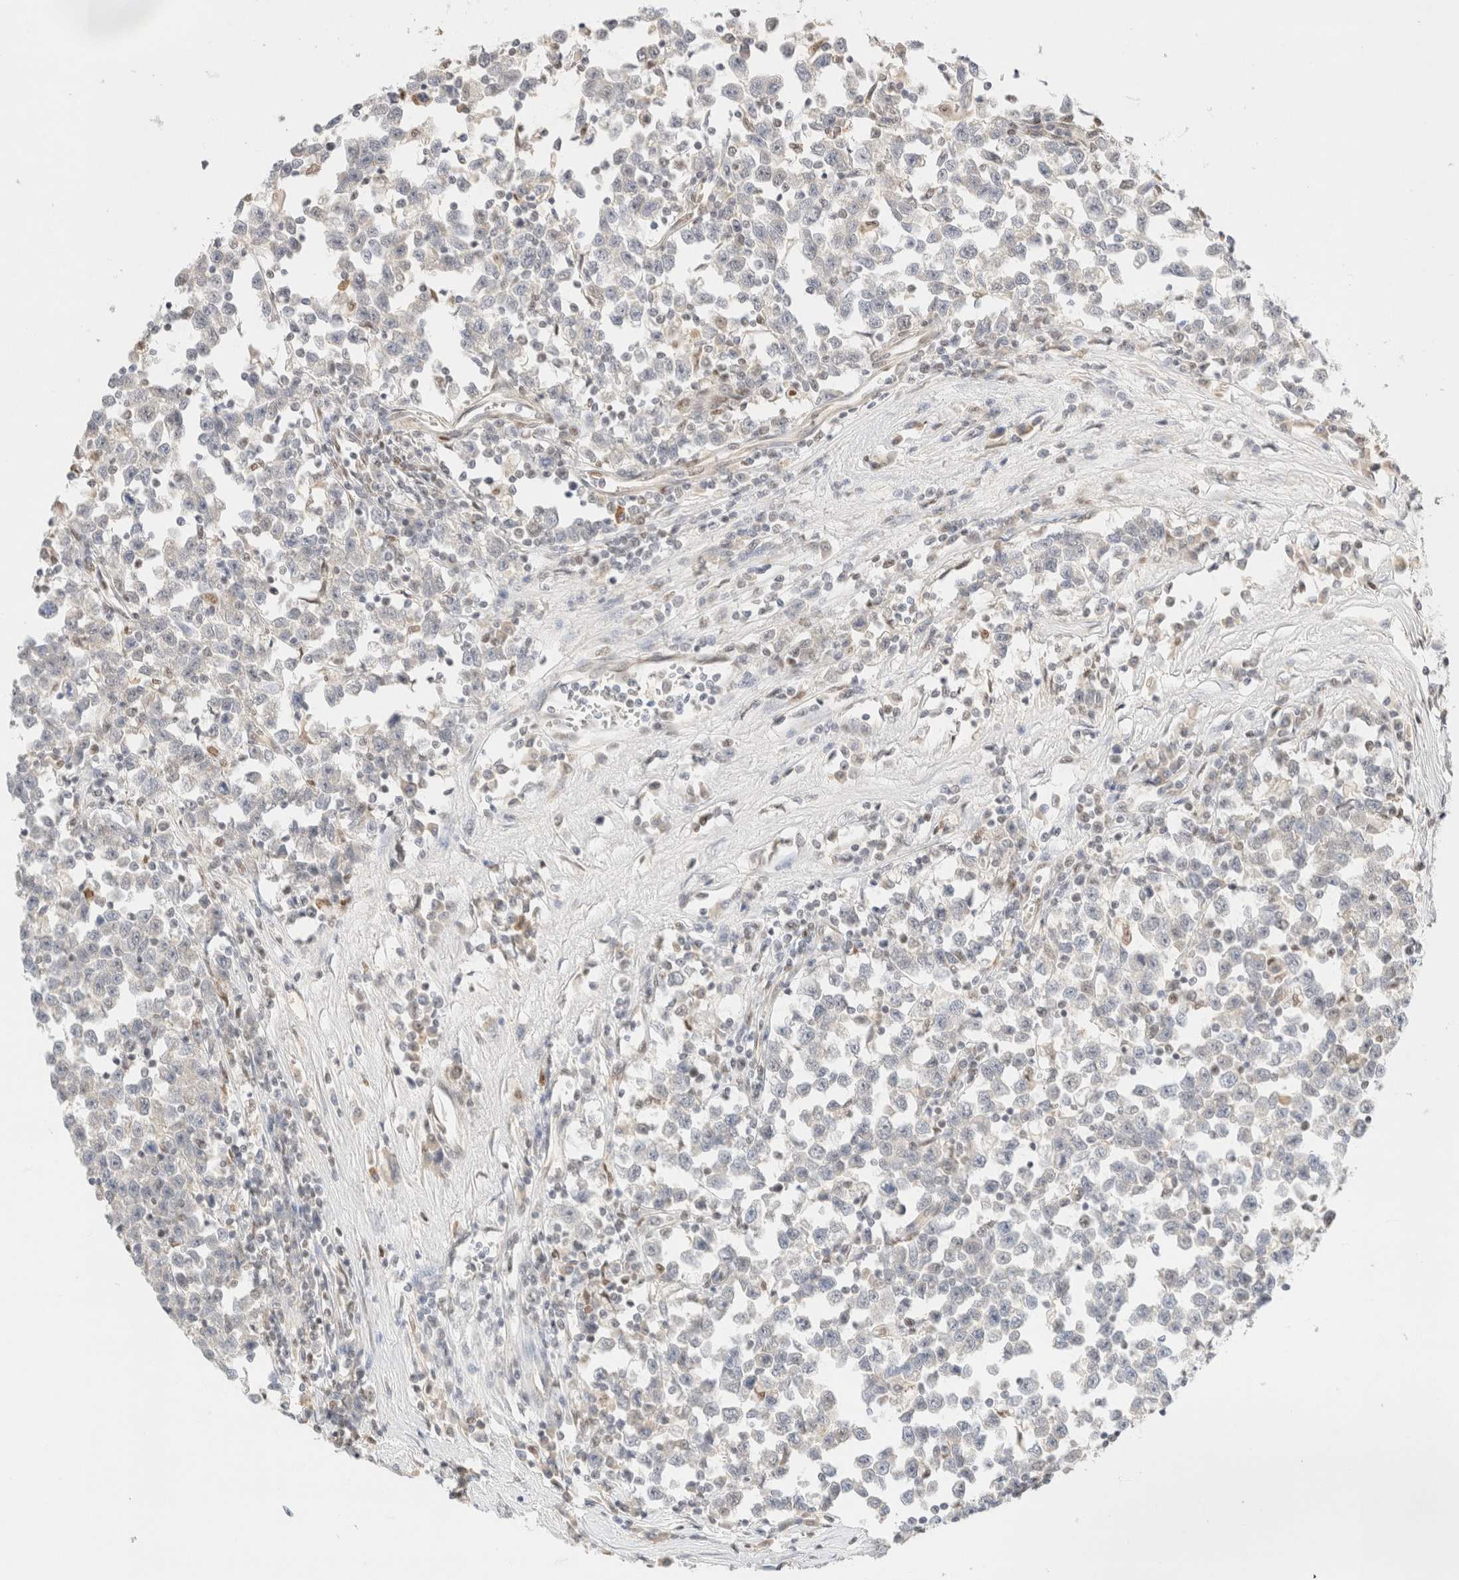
{"staining": {"intensity": "negative", "quantity": "none", "location": "none"}, "tissue": "testis cancer", "cell_type": "Tumor cells", "image_type": "cancer", "snomed": [{"axis": "morphology", "description": "Seminoma, NOS"}, {"axis": "topography", "description": "Testis"}], "caption": "Human testis cancer stained for a protein using immunohistochemistry (IHC) reveals no staining in tumor cells.", "gene": "DDB2", "patient": {"sex": "male", "age": 43}}